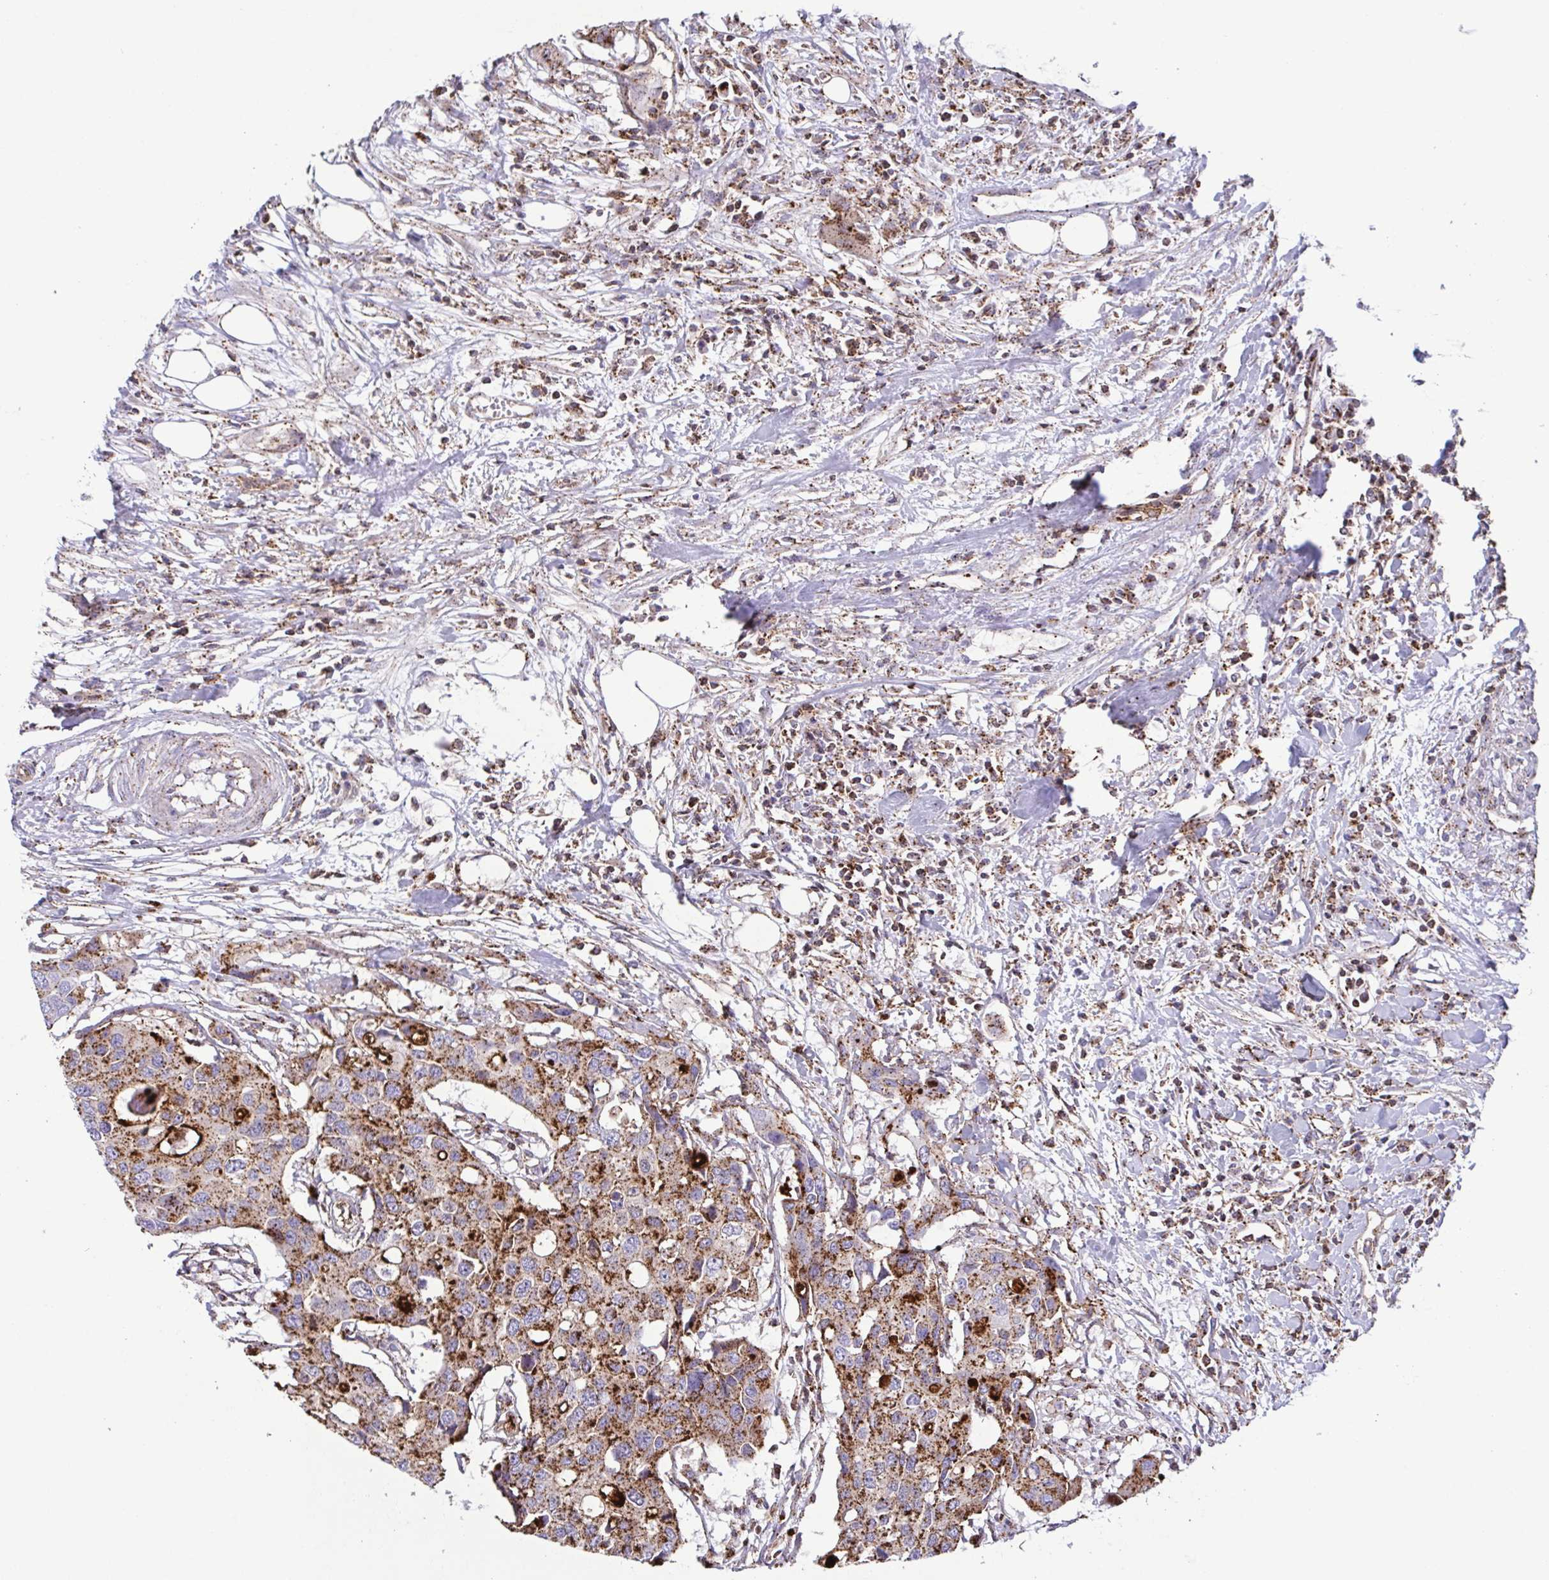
{"staining": {"intensity": "moderate", "quantity": ">75%", "location": "cytoplasmic/membranous"}, "tissue": "colorectal cancer", "cell_type": "Tumor cells", "image_type": "cancer", "snomed": [{"axis": "morphology", "description": "Adenocarcinoma, NOS"}, {"axis": "topography", "description": "Colon"}], "caption": "An IHC histopathology image of neoplastic tissue is shown. Protein staining in brown highlights moderate cytoplasmic/membranous positivity in colorectal cancer within tumor cells.", "gene": "CHMP1B", "patient": {"sex": "male", "age": 77}}